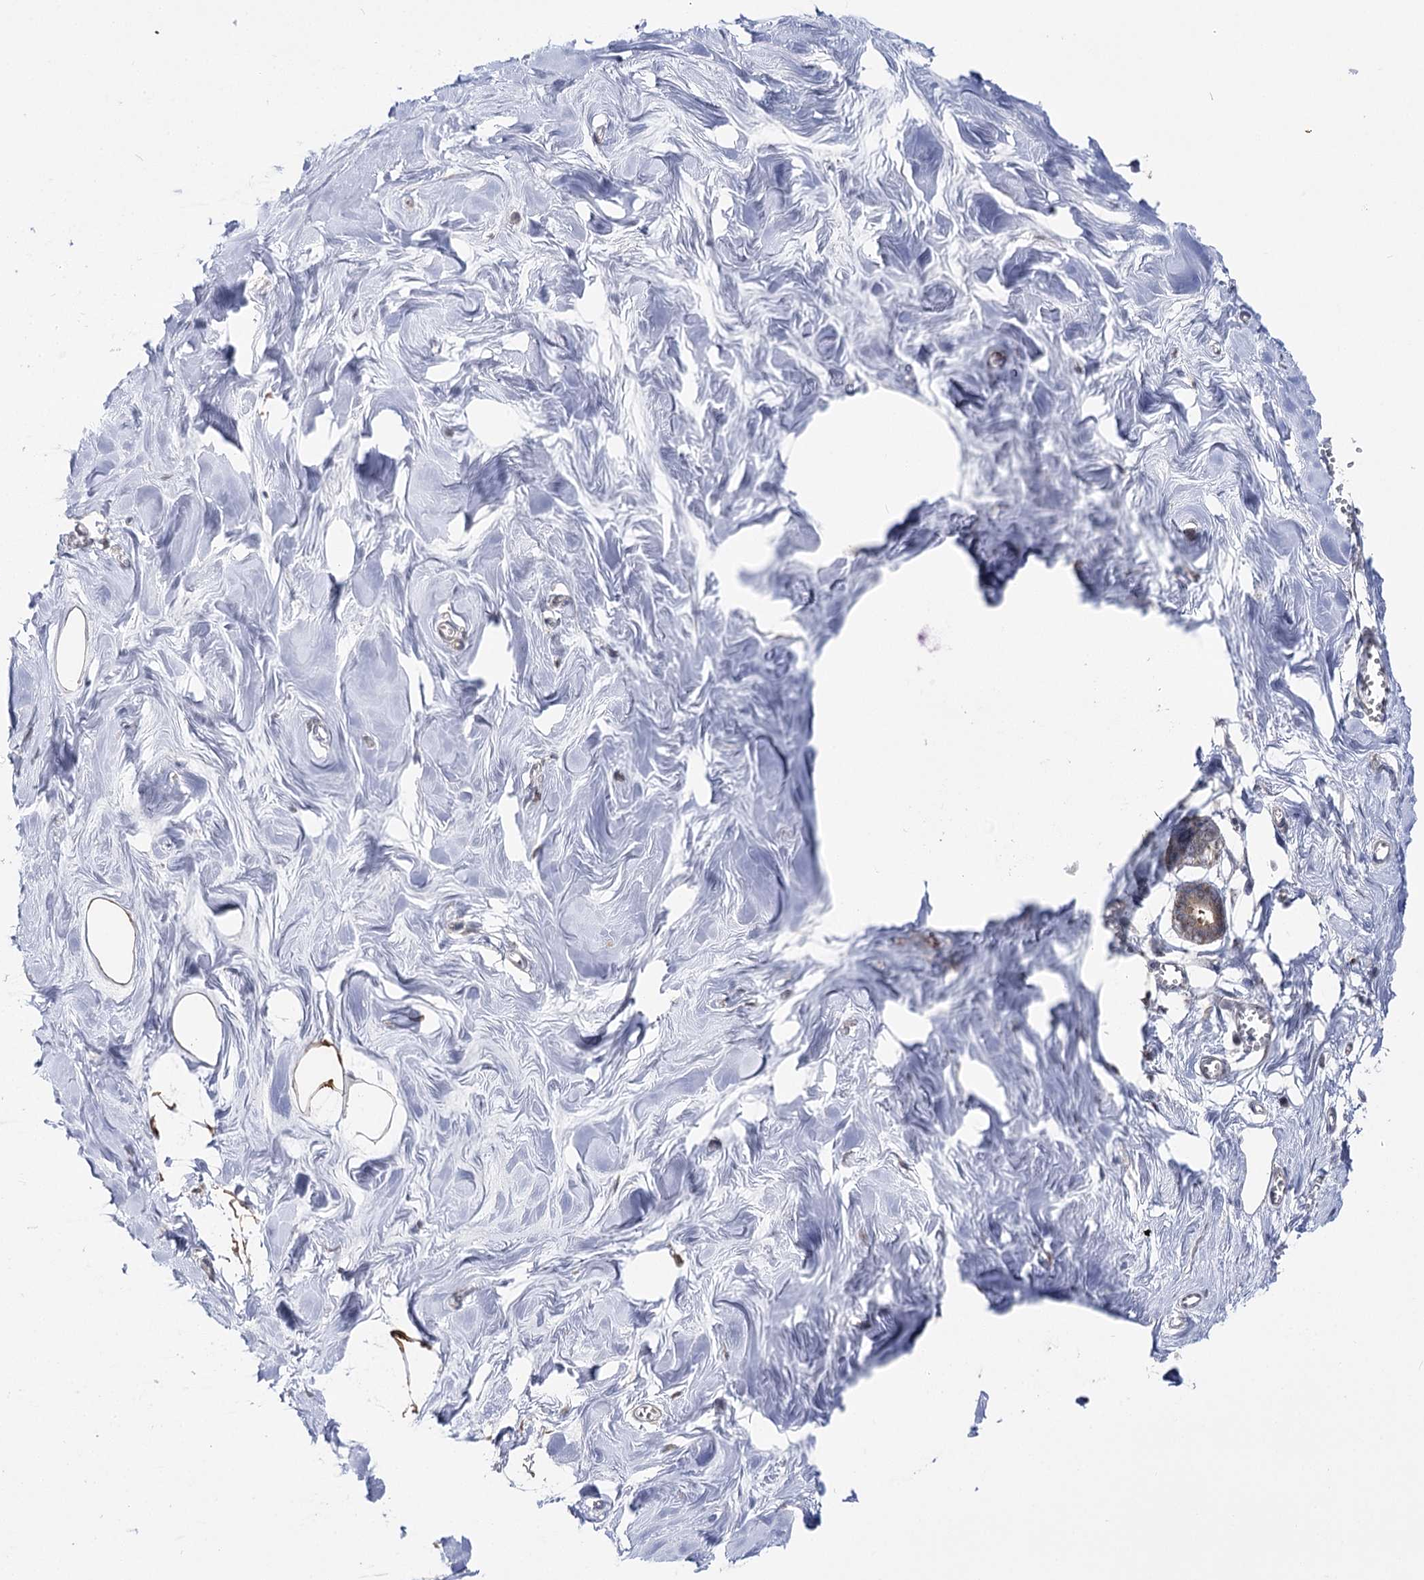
{"staining": {"intensity": "weak", "quantity": "25%-75%", "location": "cytoplasmic/membranous"}, "tissue": "breast", "cell_type": "Adipocytes", "image_type": "normal", "snomed": [{"axis": "morphology", "description": "Normal tissue, NOS"}, {"axis": "topography", "description": "Breast"}], "caption": "Immunohistochemistry (IHC) image of unremarkable human breast stained for a protein (brown), which shows low levels of weak cytoplasmic/membranous staining in approximately 25%-75% of adipocytes.", "gene": "UGP2", "patient": {"sex": "female", "age": 27}}